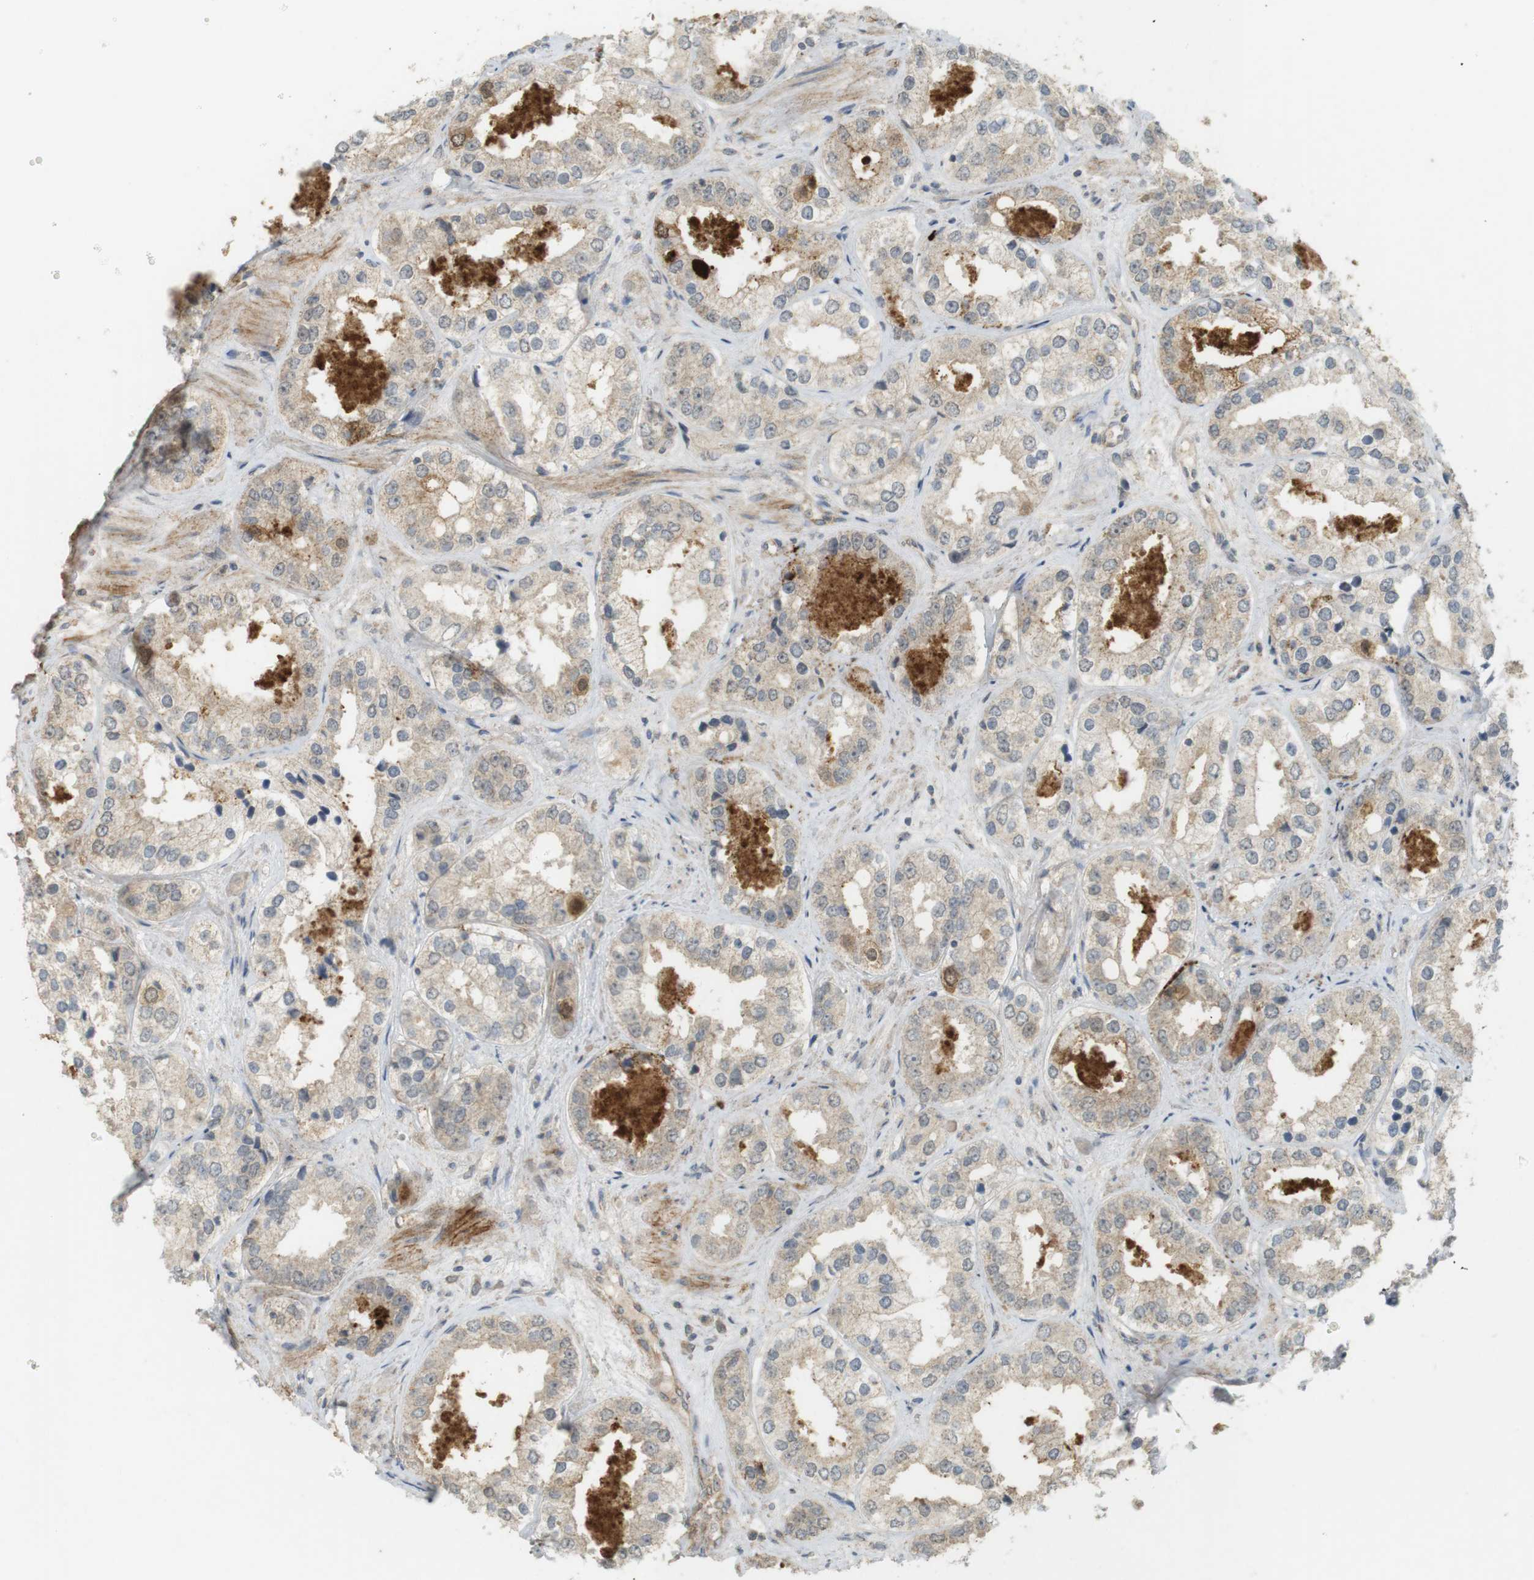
{"staining": {"intensity": "moderate", "quantity": "<25%", "location": "cytoplasmic/membranous"}, "tissue": "prostate cancer", "cell_type": "Tumor cells", "image_type": "cancer", "snomed": [{"axis": "morphology", "description": "Adenocarcinoma, High grade"}, {"axis": "topography", "description": "Prostate"}], "caption": "Immunohistochemistry (IHC) (DAB (3,3'-diaminobenzidine)) staining of prostate cancer (adenocarcinoma (high-grade)) reveals moderate cytoplasmic/membranous protein staining in approximately <25% of tumor cells.", "gene": "TTK", "patient": {"sex": "male", "age": 61}}